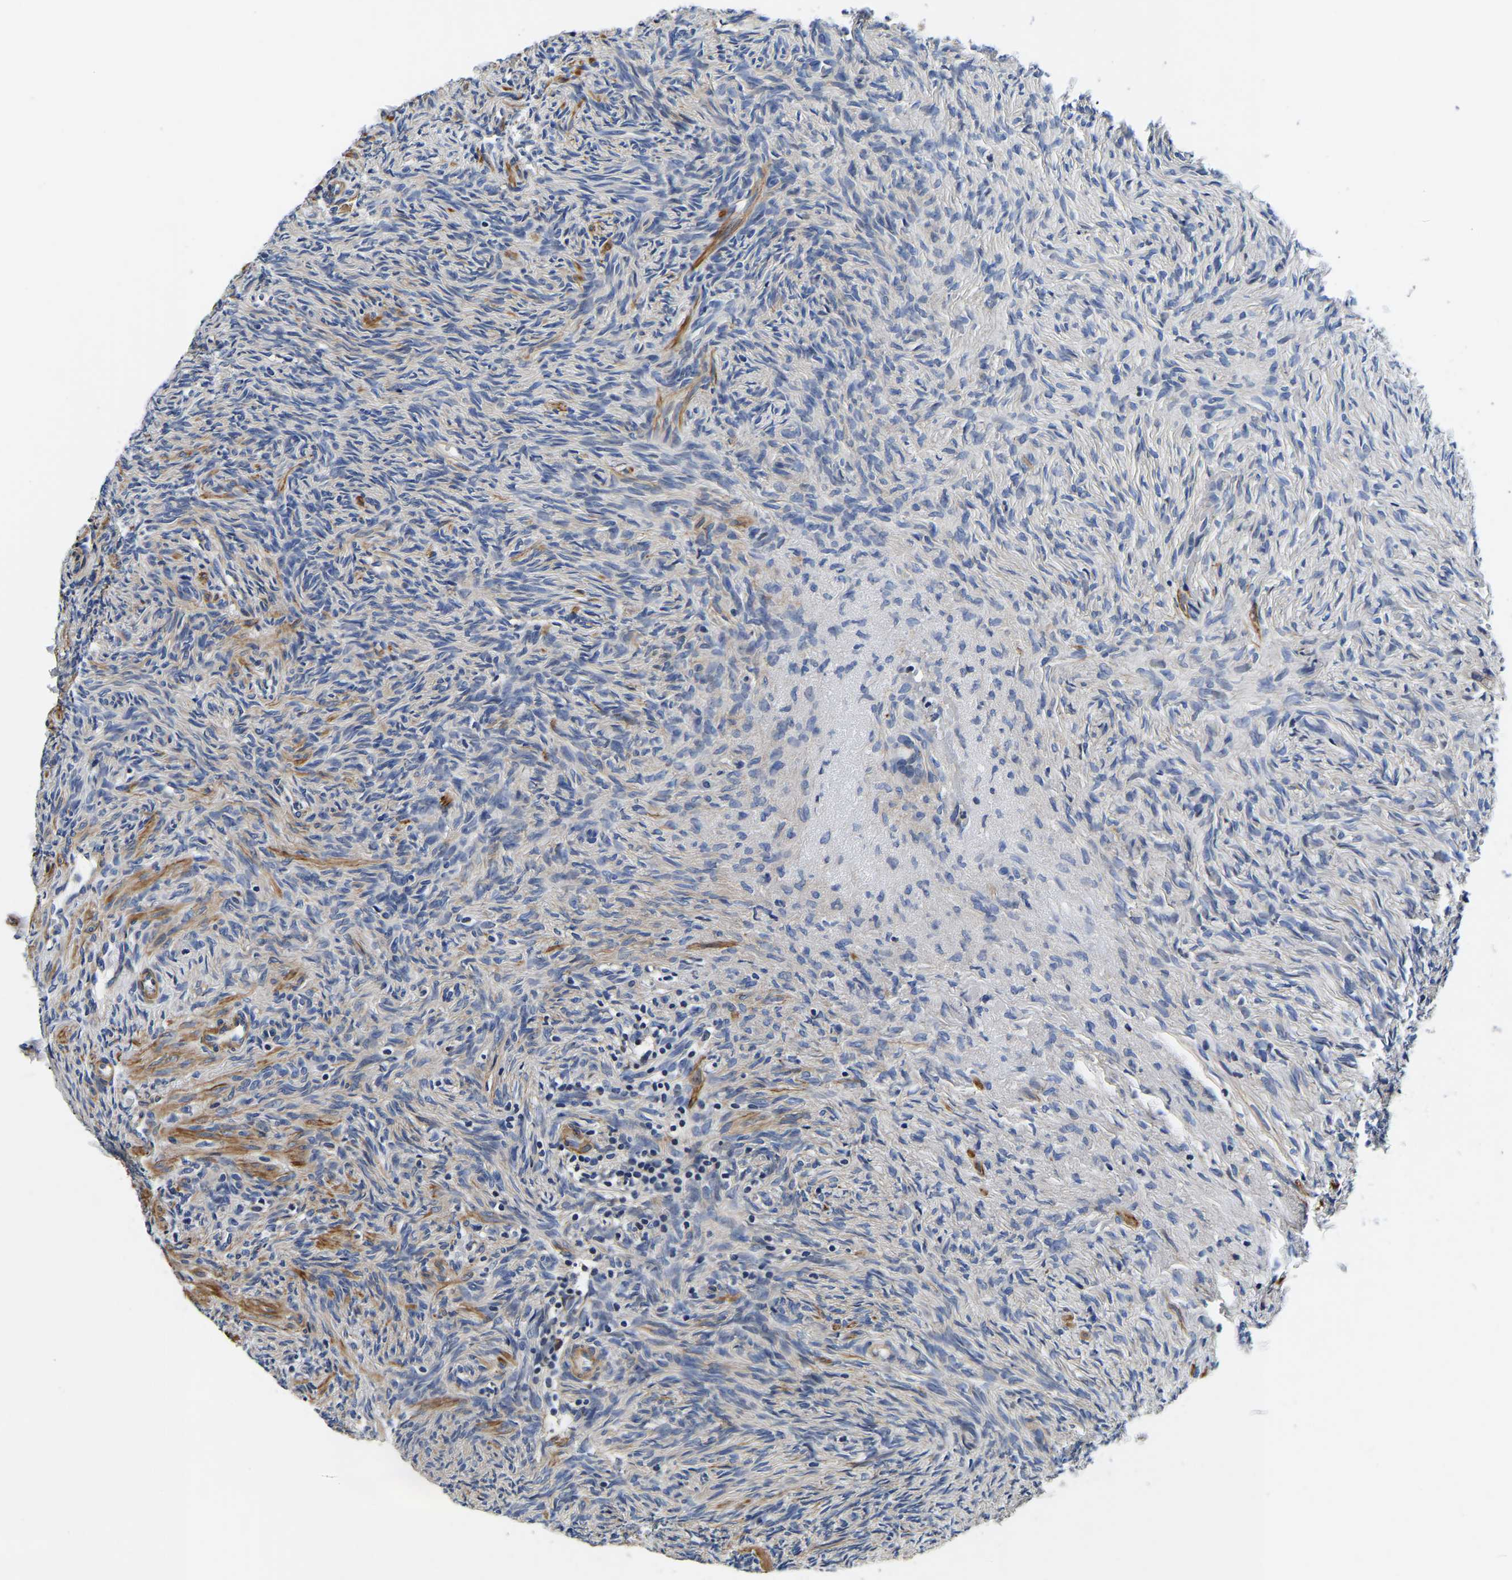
{"staining": {"intensity": "moderate", "quantity": ">75%", "location": "cytoplasmic/membranous"}, "tissue": "ovary", "cell_type": "Follicle cells", "image_type": "normal", "snomed": [{"axis": "morphology", "description": "Normal tissue, NOS"}, {"axis": "topography", "description": "Ovary"}], "caption": "A brown stain shows moderate cytoplasmic/membranous positivity of a protein in follicle cells of normal human ovary.", "gene": "KCTD17", "patient": {"sex": "female", "age": 41}}